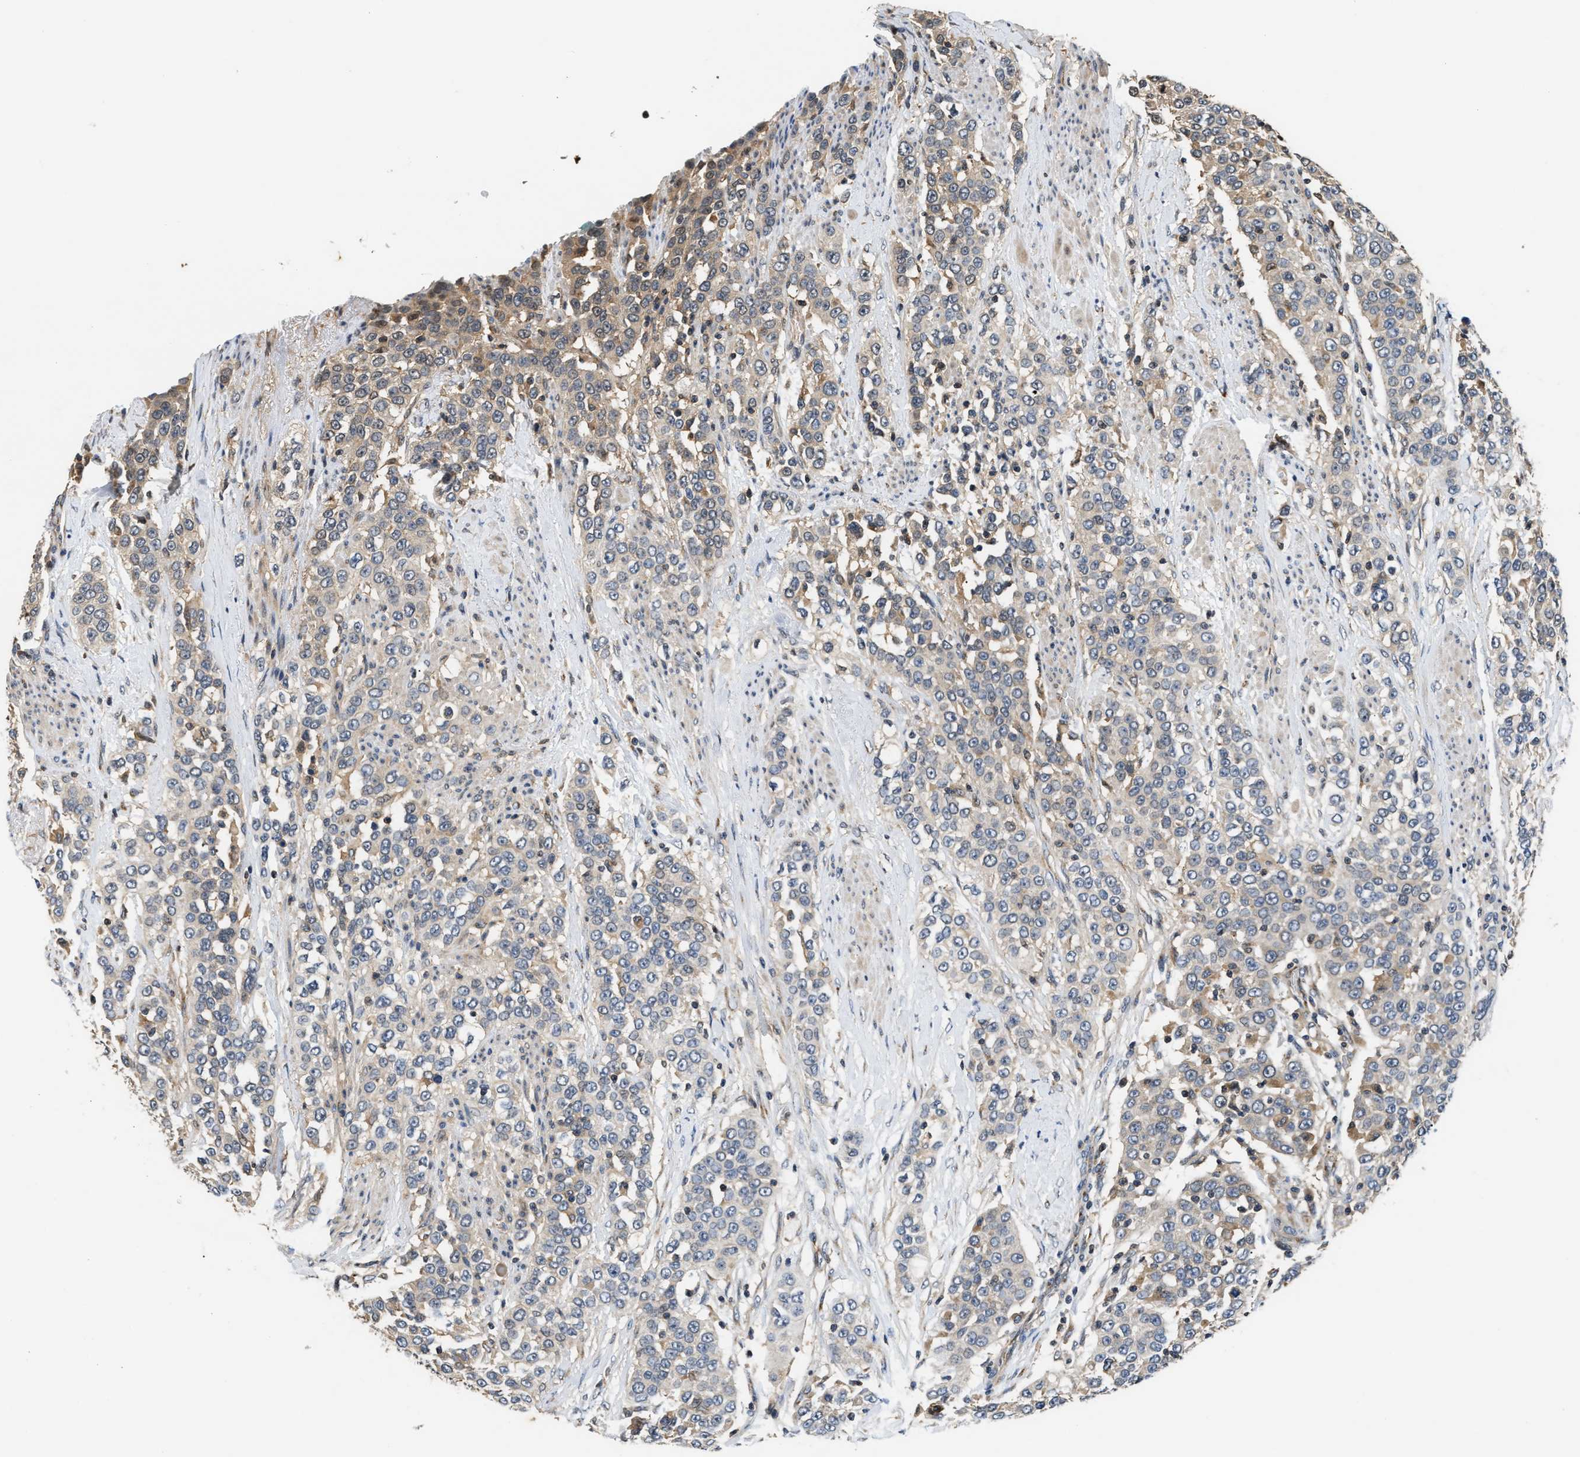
{"staining": {"intensity": "weak", "quantity": "<25%", "location": "cytoplasmic/membranous"}, "tissue": "urothelial cancer", "cell_type": "Tumor cells", "image_type": "cancer", "snomed": [{"axis": "morphology", "description": "Urothelial carcinoma, High grade"}, {"axis": "topography", "description": "Urinary bladder"}], "caption": "The histopathology image demonstrates no staining of tumor cells in urothelial cancer.", "gene": "CHUK", "patient": {"sex": "female", "age": 80}}